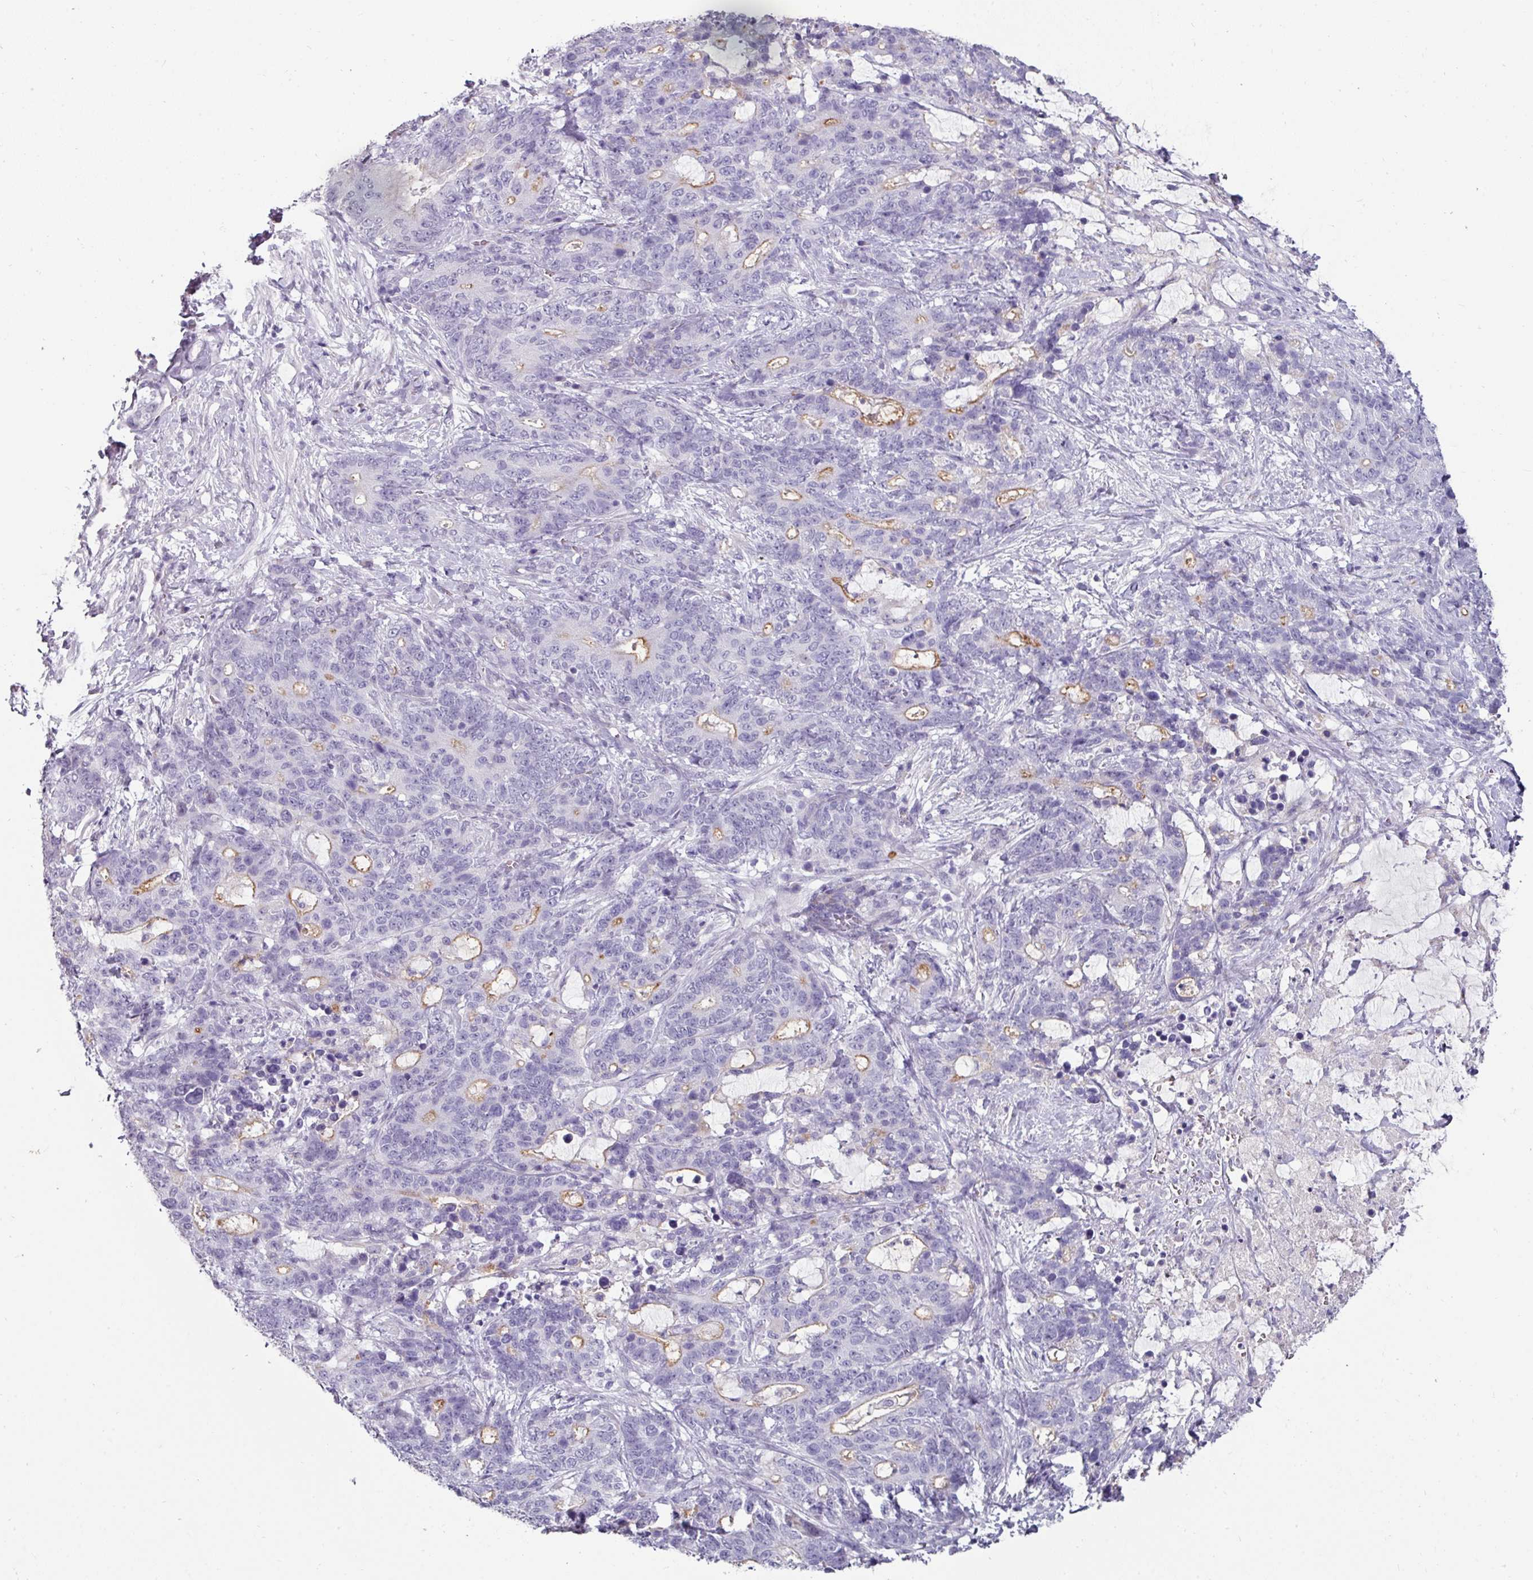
{"staining": {"intensity": "weak", "quantity": "<25%", "location": "cytoplasmic/membranous"}, "tissue": "stomach cancer", "cell_type": "Tumor cells", "image_type": "cancer", "snomed": [{"axis": "morphology", "description": "Normal tissue, NOS"}, {"axis": "morphology", "description": "Adenocarcinoma, NOS"}, {"axis": "topography", "description": "Stomach"}], "caption": "IHC photomicrograph of human stomach cancer (adenocarcinoma) stained for a protein (brown), which shows no expression in tumor cells. (Brightfield microscopy of DAB immunohistochemistry at high magnification).", "gene": "EYA3", "patient": {"sex": "female", "age": 64}}